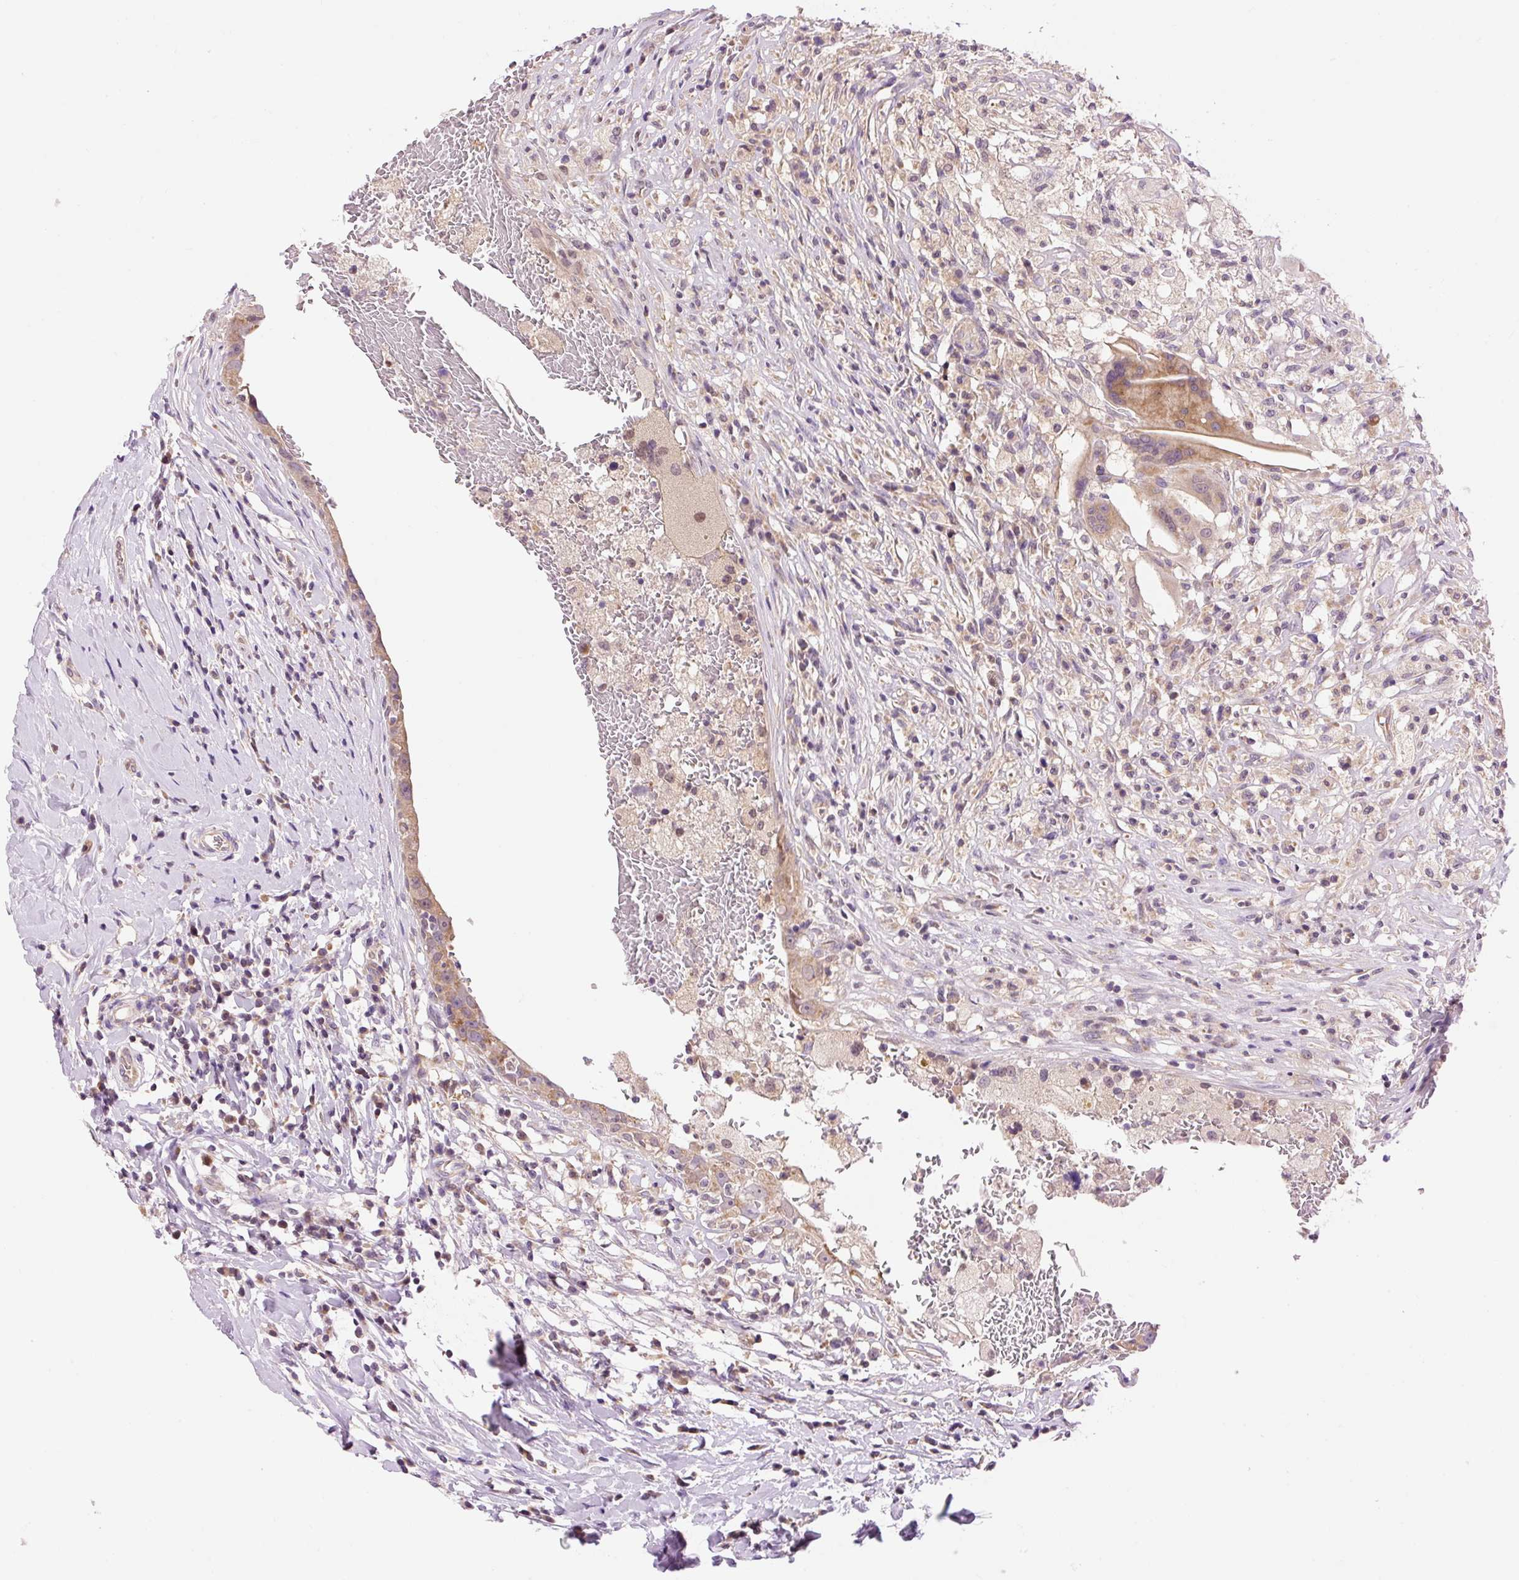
{"staining": {"intensity": "moderate", "quantity": "<25%", "location": "cytoplasmic/membranous"}, "tissue": "breast cancer", "cell_type": "Tumor cells", "image_type": "cancer", "snomed": [{"axis": "morphology", "description": "Duct carcinoma"}, {"axis": "topography", "description": "Breast"}], "caption": "Protein staining of breast intraductal carcinoma tissue exhibits moderate cytoplasmic/membranous positivity in about <25% of tumor cells.", "gene": "IMMT", "patient": {"sex": "female", "age": 27}}